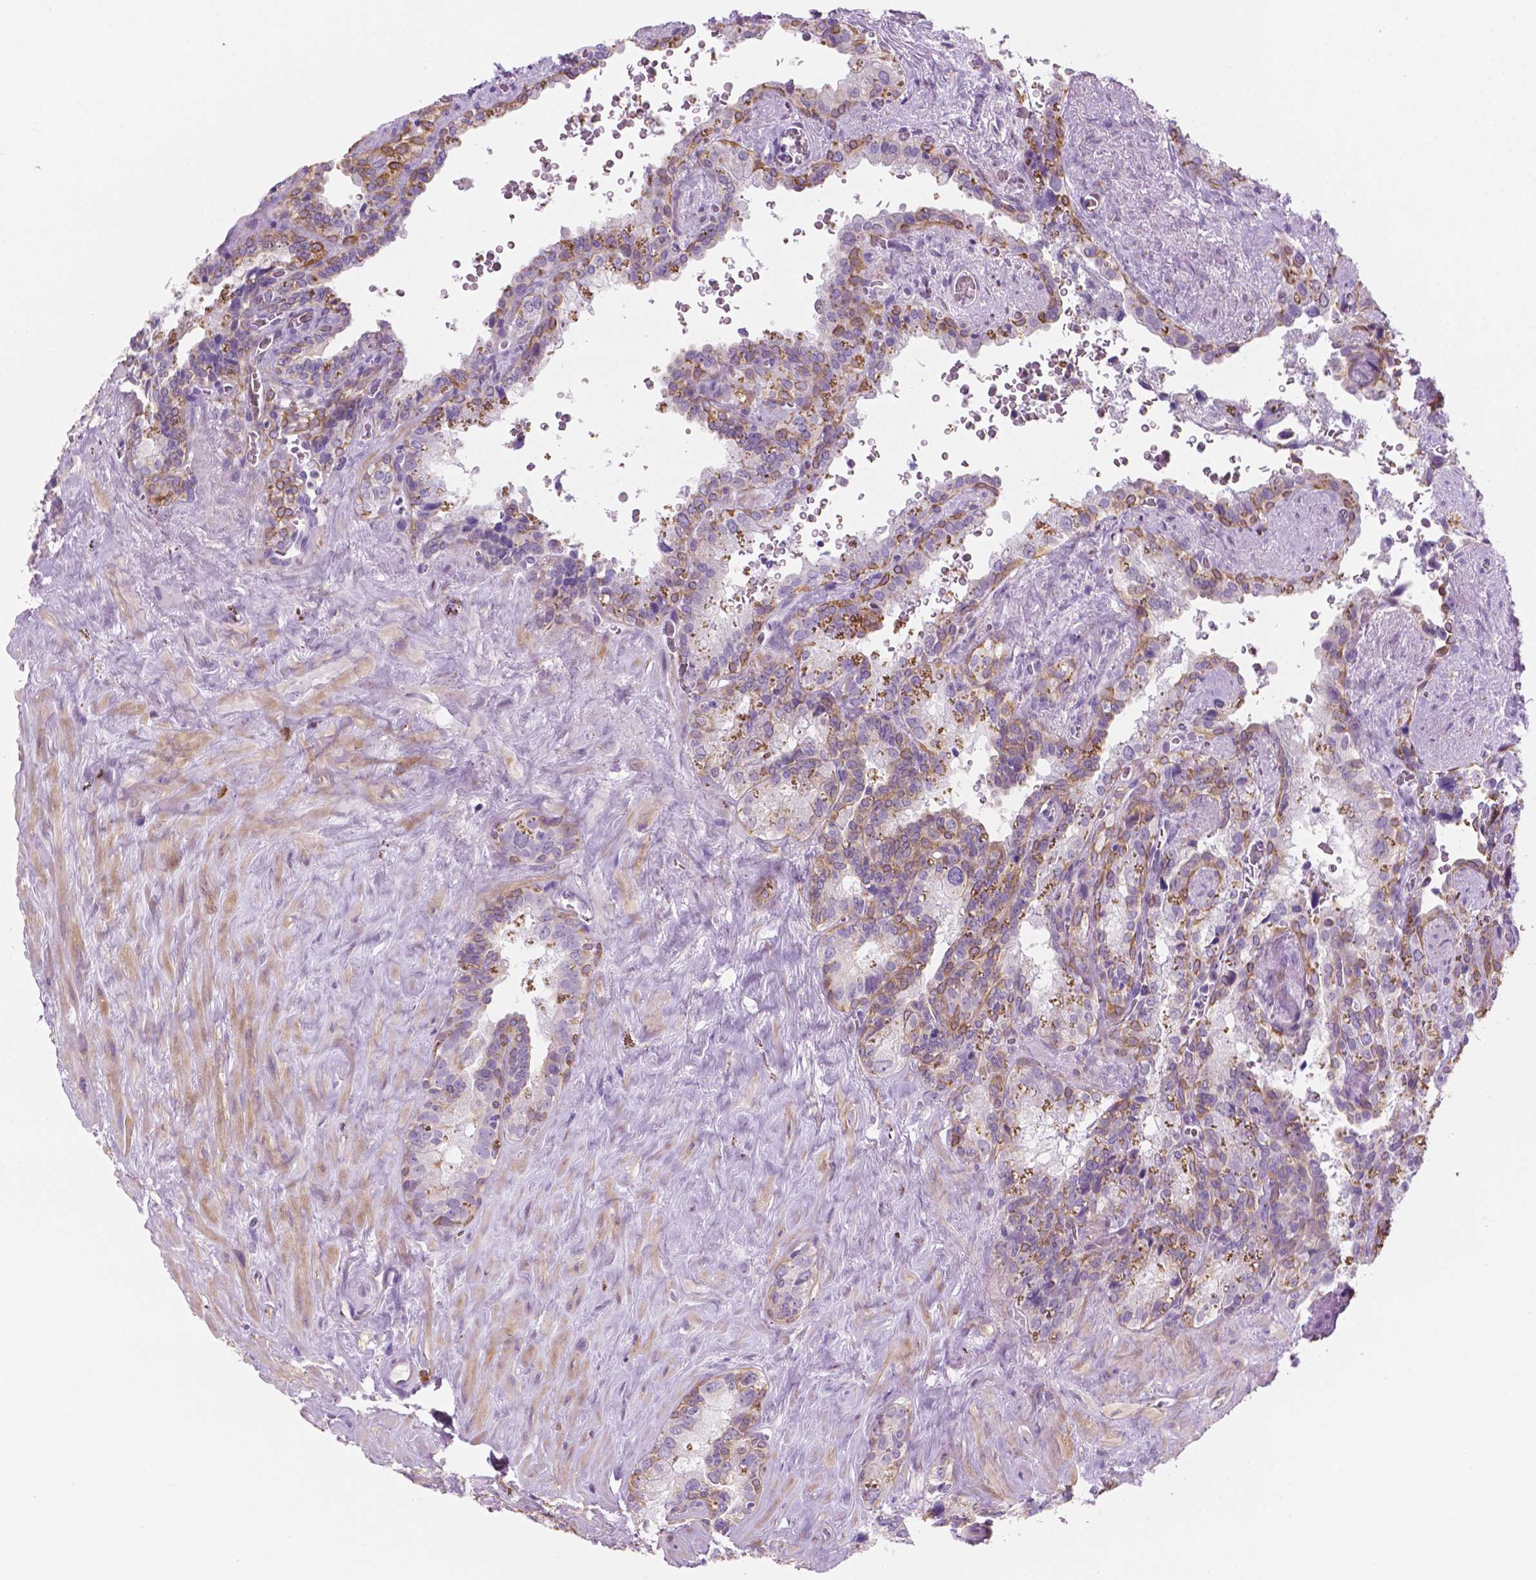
{"staining": {"intensity": "weak", "quantity": "<25%", "location": "cytoplasmic/membranous"}, "tissue": "seminal vesicle", "cell_type": "Glandular cells", "image_type": "normal", "snomed": [{"axis": "morphology", "description": "Normal tissue, NOS"}, {"axis": "topography", "description": "Prostate"}, {"axis": "topography", "description": "Seminal veicle"}], "caption": "Immunohistochemistry photomicrograph of unremarkable human seminal vesicle stained for a protein (brown), which shows no staining in glandular cells. The staining was performed using DAB (3,3'-diaminobenzidine) to visualize the protein expression in brown, while the nuclei were stained in blue with hematoxylin (Magnification: 20x).", "gene": "EPPK1", "patient": {"sex": "male", "age": 71}}